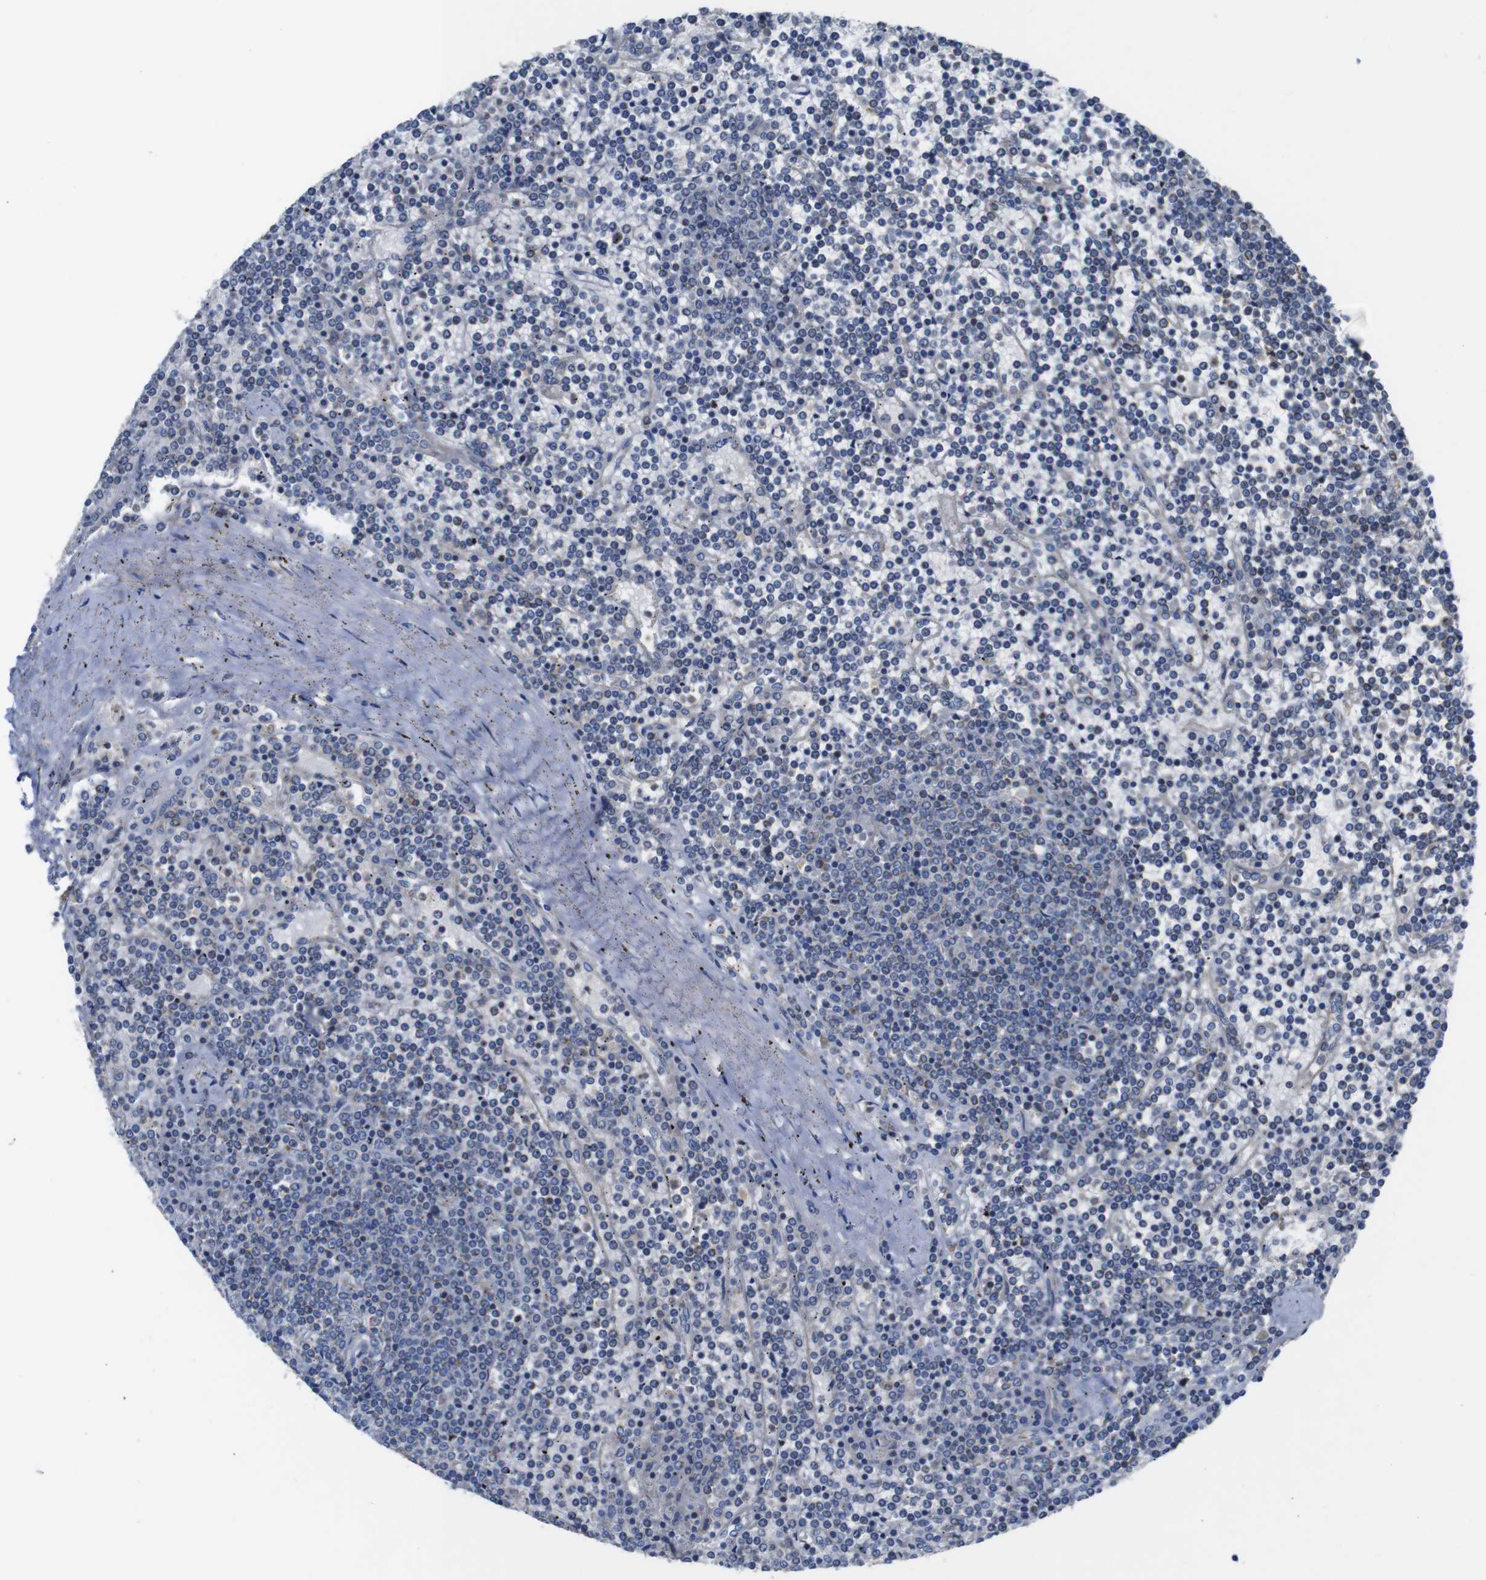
{"staining": {"intensity": "negative", "quantity": "none", "location": "none"}, "tissue": "lymphoma", "cell_type": "Tumor cells", "image_type": "cancer", "snomed": [{"axis": "morphology", "description": "Malignant lymphoma, non-Hodgkin's type, Low grade"}, {"axis": "topography", "description": "Spleen"}], "caption": "Tumor cells are negative for brown protein staining in low-grade malignant lymphoma, non-Hodgkin's type. Nuclei are stained in blue.", "gene": "PDCD1LG2", "patient": {"sex": "female", "age": 19}}